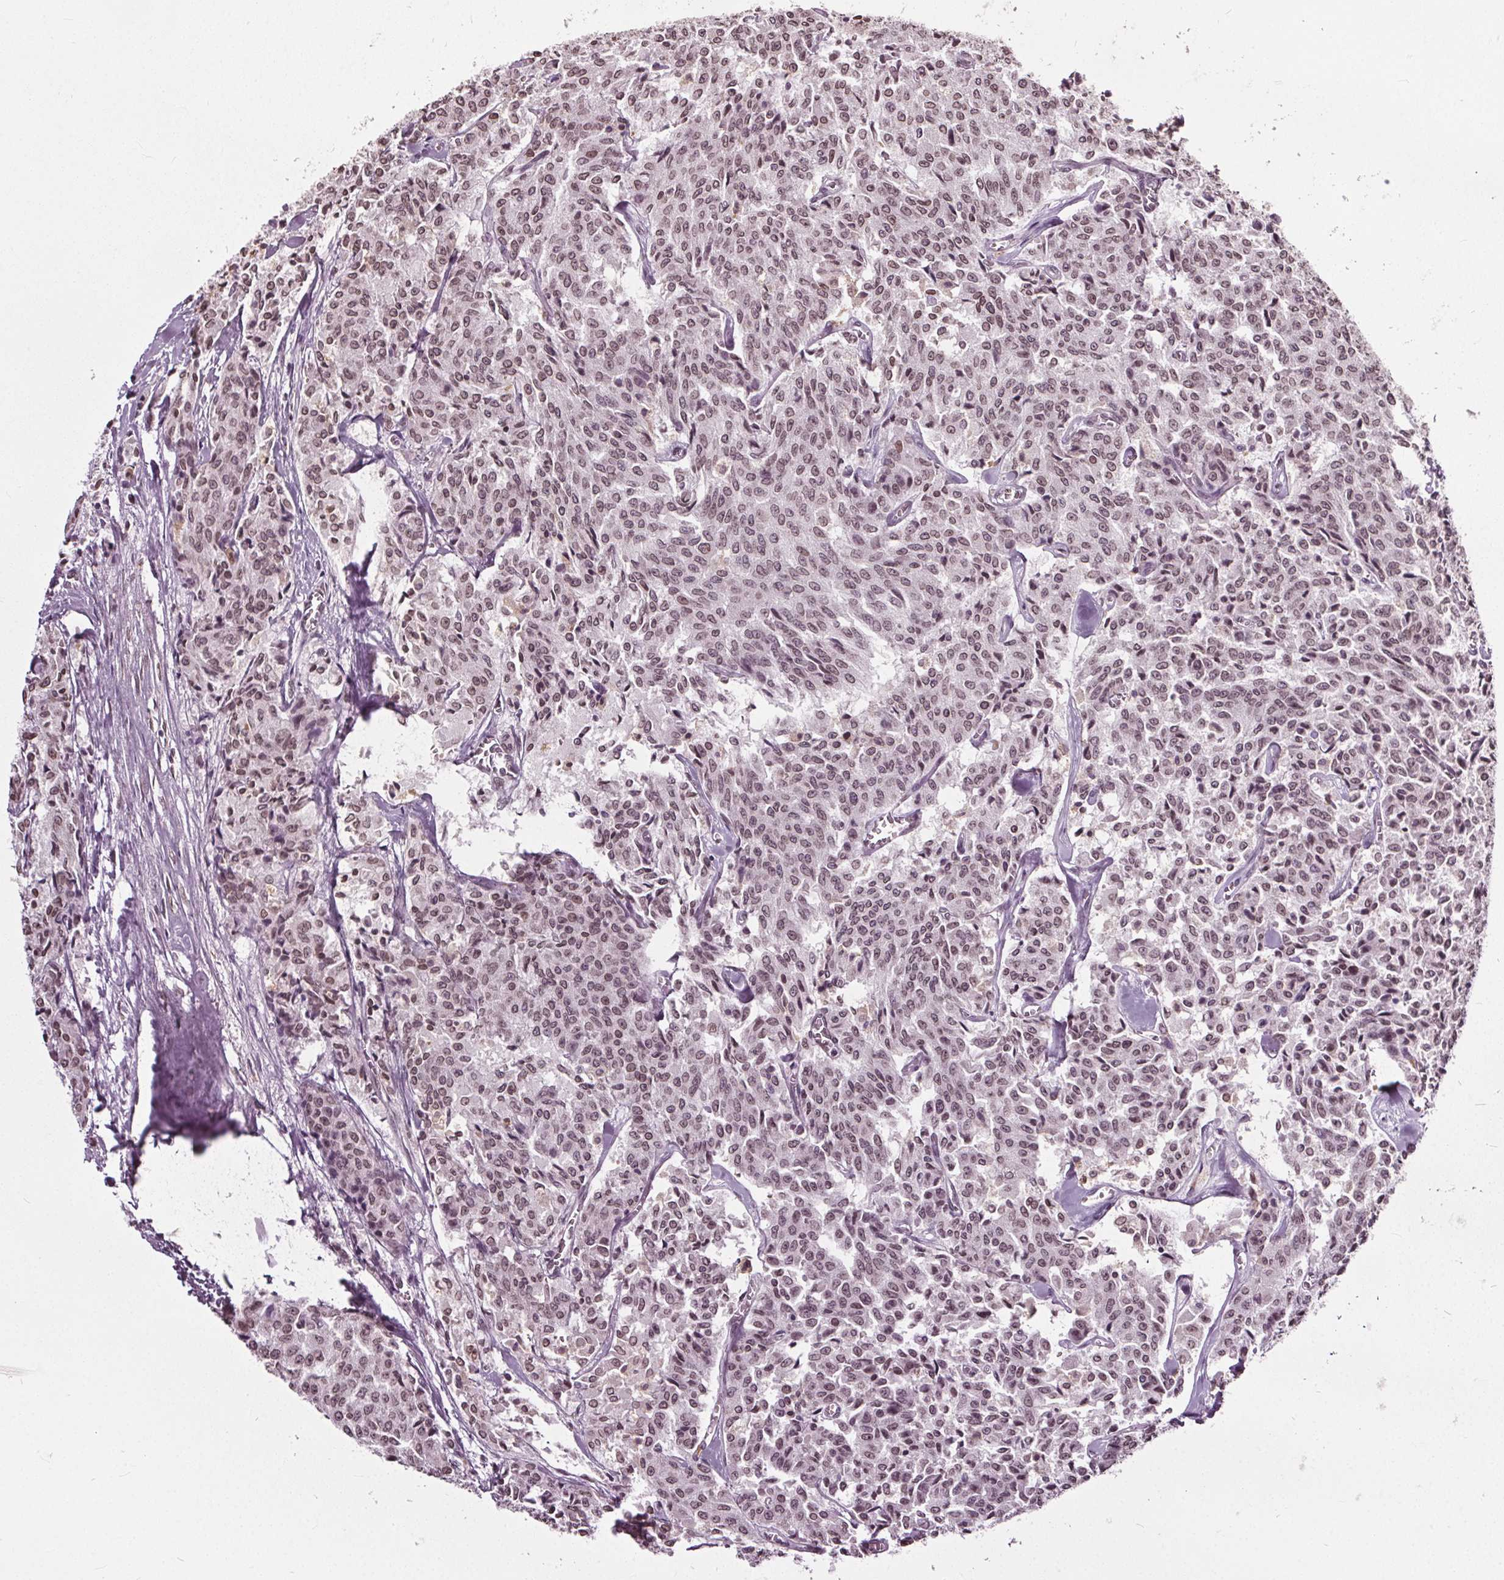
{"staining": {"intensity": "moderate", "quantity": ">75%", "location": "nuclear"}, "tissue": "carcinoid", "cell_type": "Tumor cells", "image_type": "cancer", "snomed": [{"axis": "morphology", "description": "Carcinoid, malignant, NOS"}, {"axis": "topography", "description": "Lung"}], "caption": "High-magnification brightfield microscopy of carcinoid stained with DAB (brown) and counterstained with hematoxylin (blue). tumor cells exhibit moderate nuclear staining is appreciated in about>75% of cells.", "gene": "TTC39C", "patient": {"sex": "male", "age": 71}}